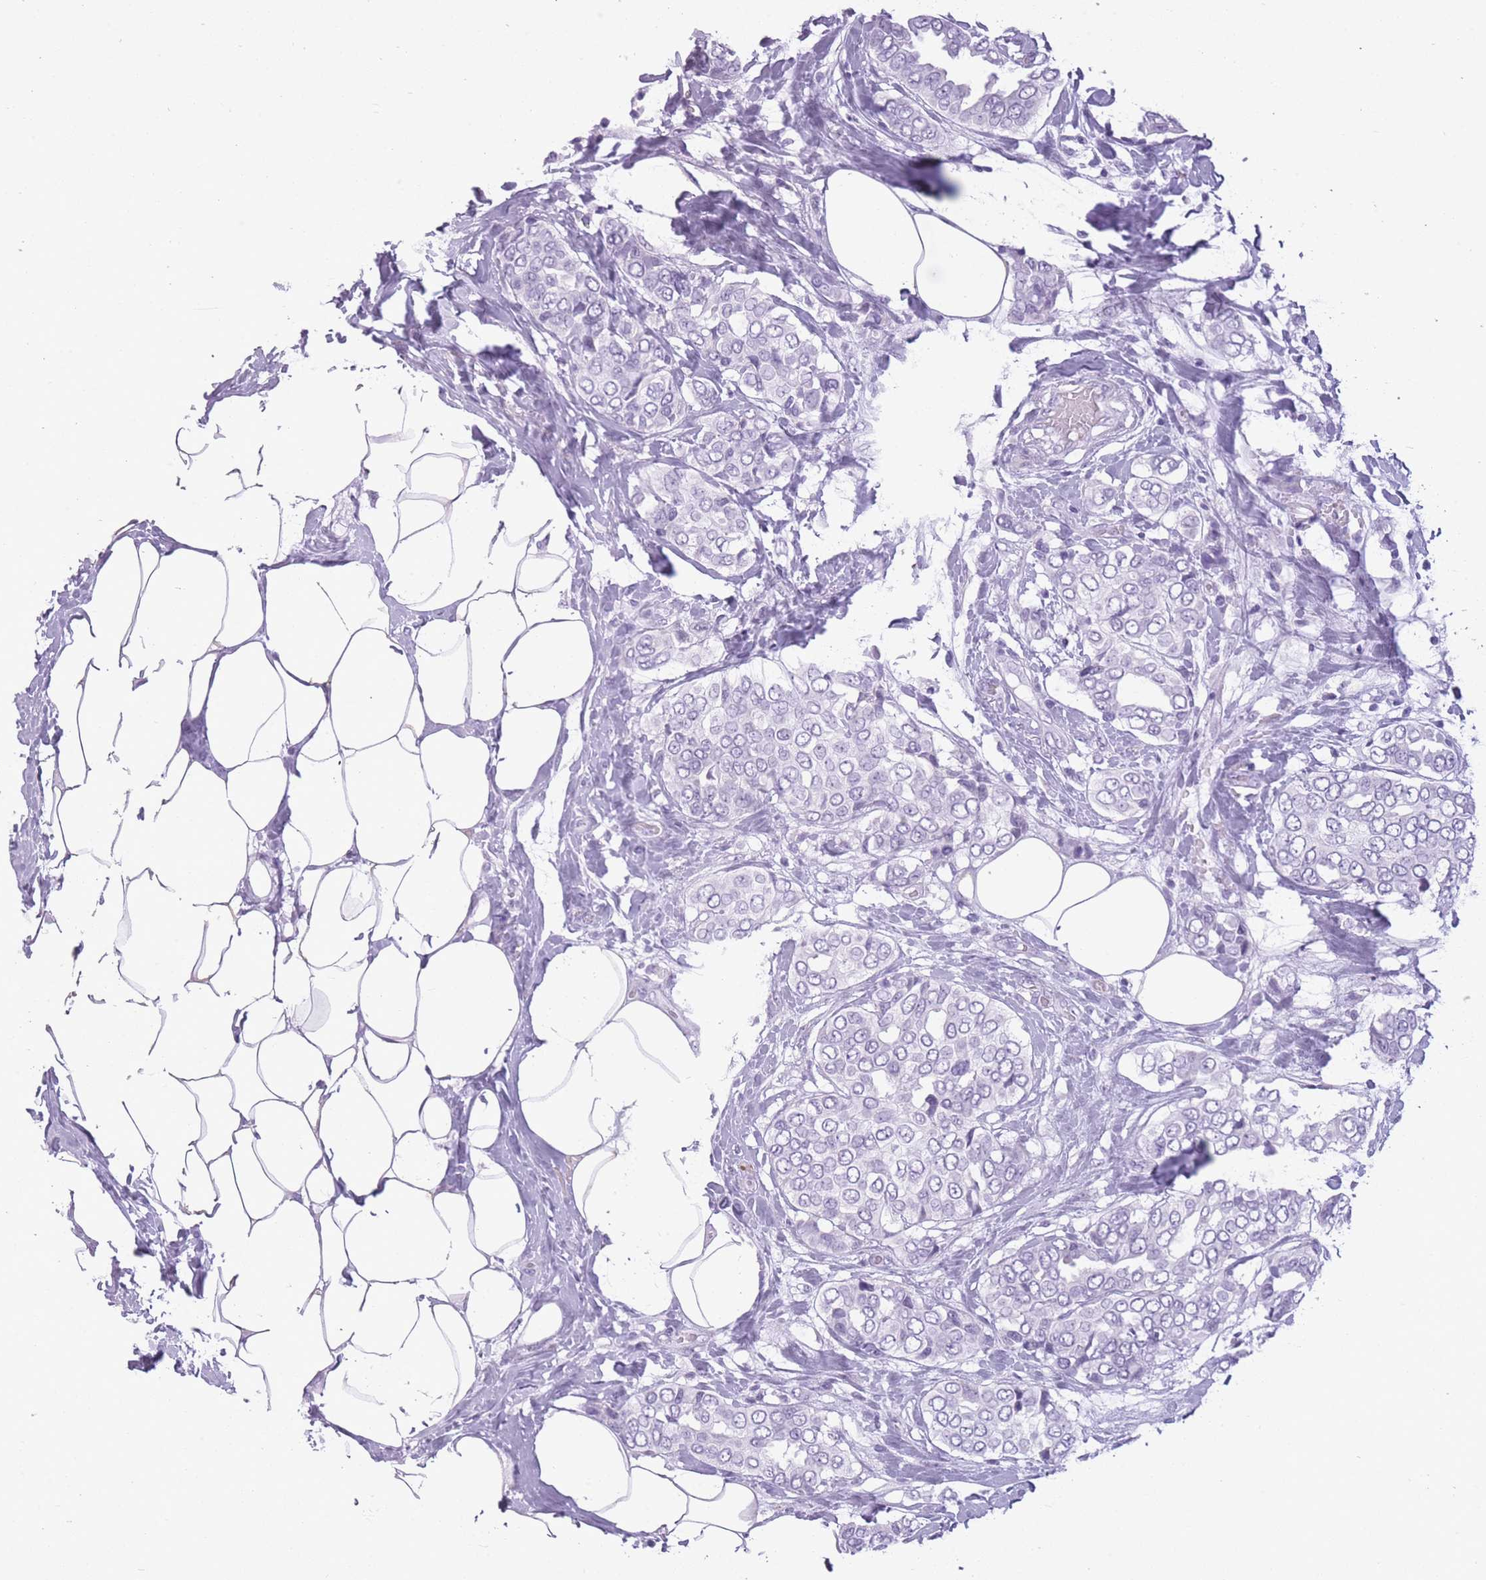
{"staining": {"intensity": "negative", "quantity": "none", "location": "none"}, "tissue": "breast cancer", "cell_type": "Tumor cells", "image_type": "cancer", "snomed": [{"axis": "morphology", "description": "Lobular carcinoma"}, {"axis": "topography", "description": "Breast"}], "caption": "There is no significant staining in tumor cells of lobular carcinoma (breast).", "gene": "GOLGA6D", "patient": {"sex": "female", "age": 51}}